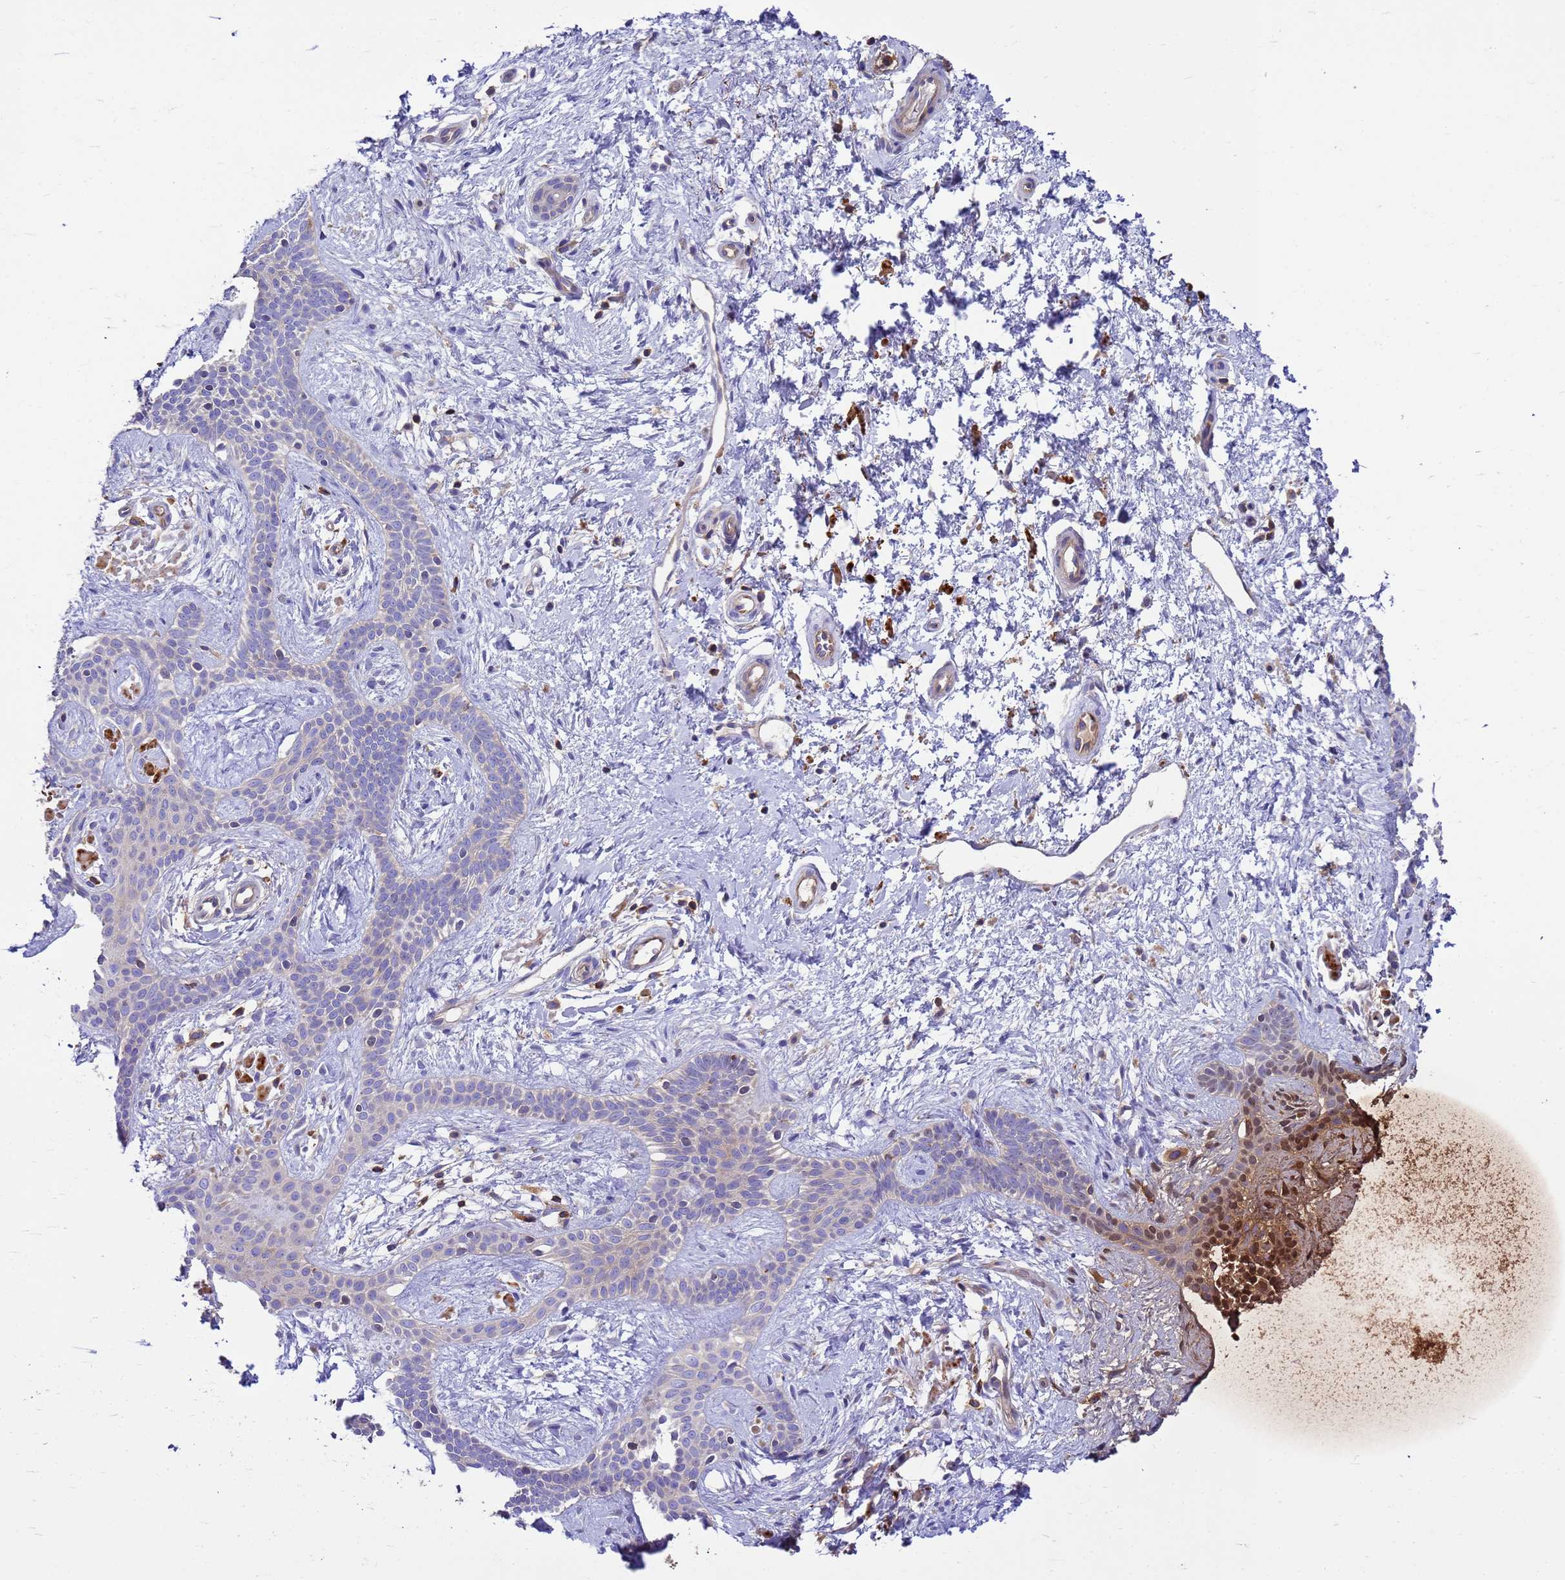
{"staining": {"intensity": "negative", "quantity": "none", "location": "none"}, "tissue": "skin cancer", "cell_type": "Tumor cells", "image_type": "cancer", "snomed": [{"axis": "morphology", "description": "Basal cell carcinoma"}, {"axis": "topography", "description": "Skin"}], "caption": "Human skin cancer stained for a protein using immunohistochemistry (IHC) demonstrates no expression in tumor cells.", "gene": "ZNF235", "patient": {"sex": "male", "age": 78}}